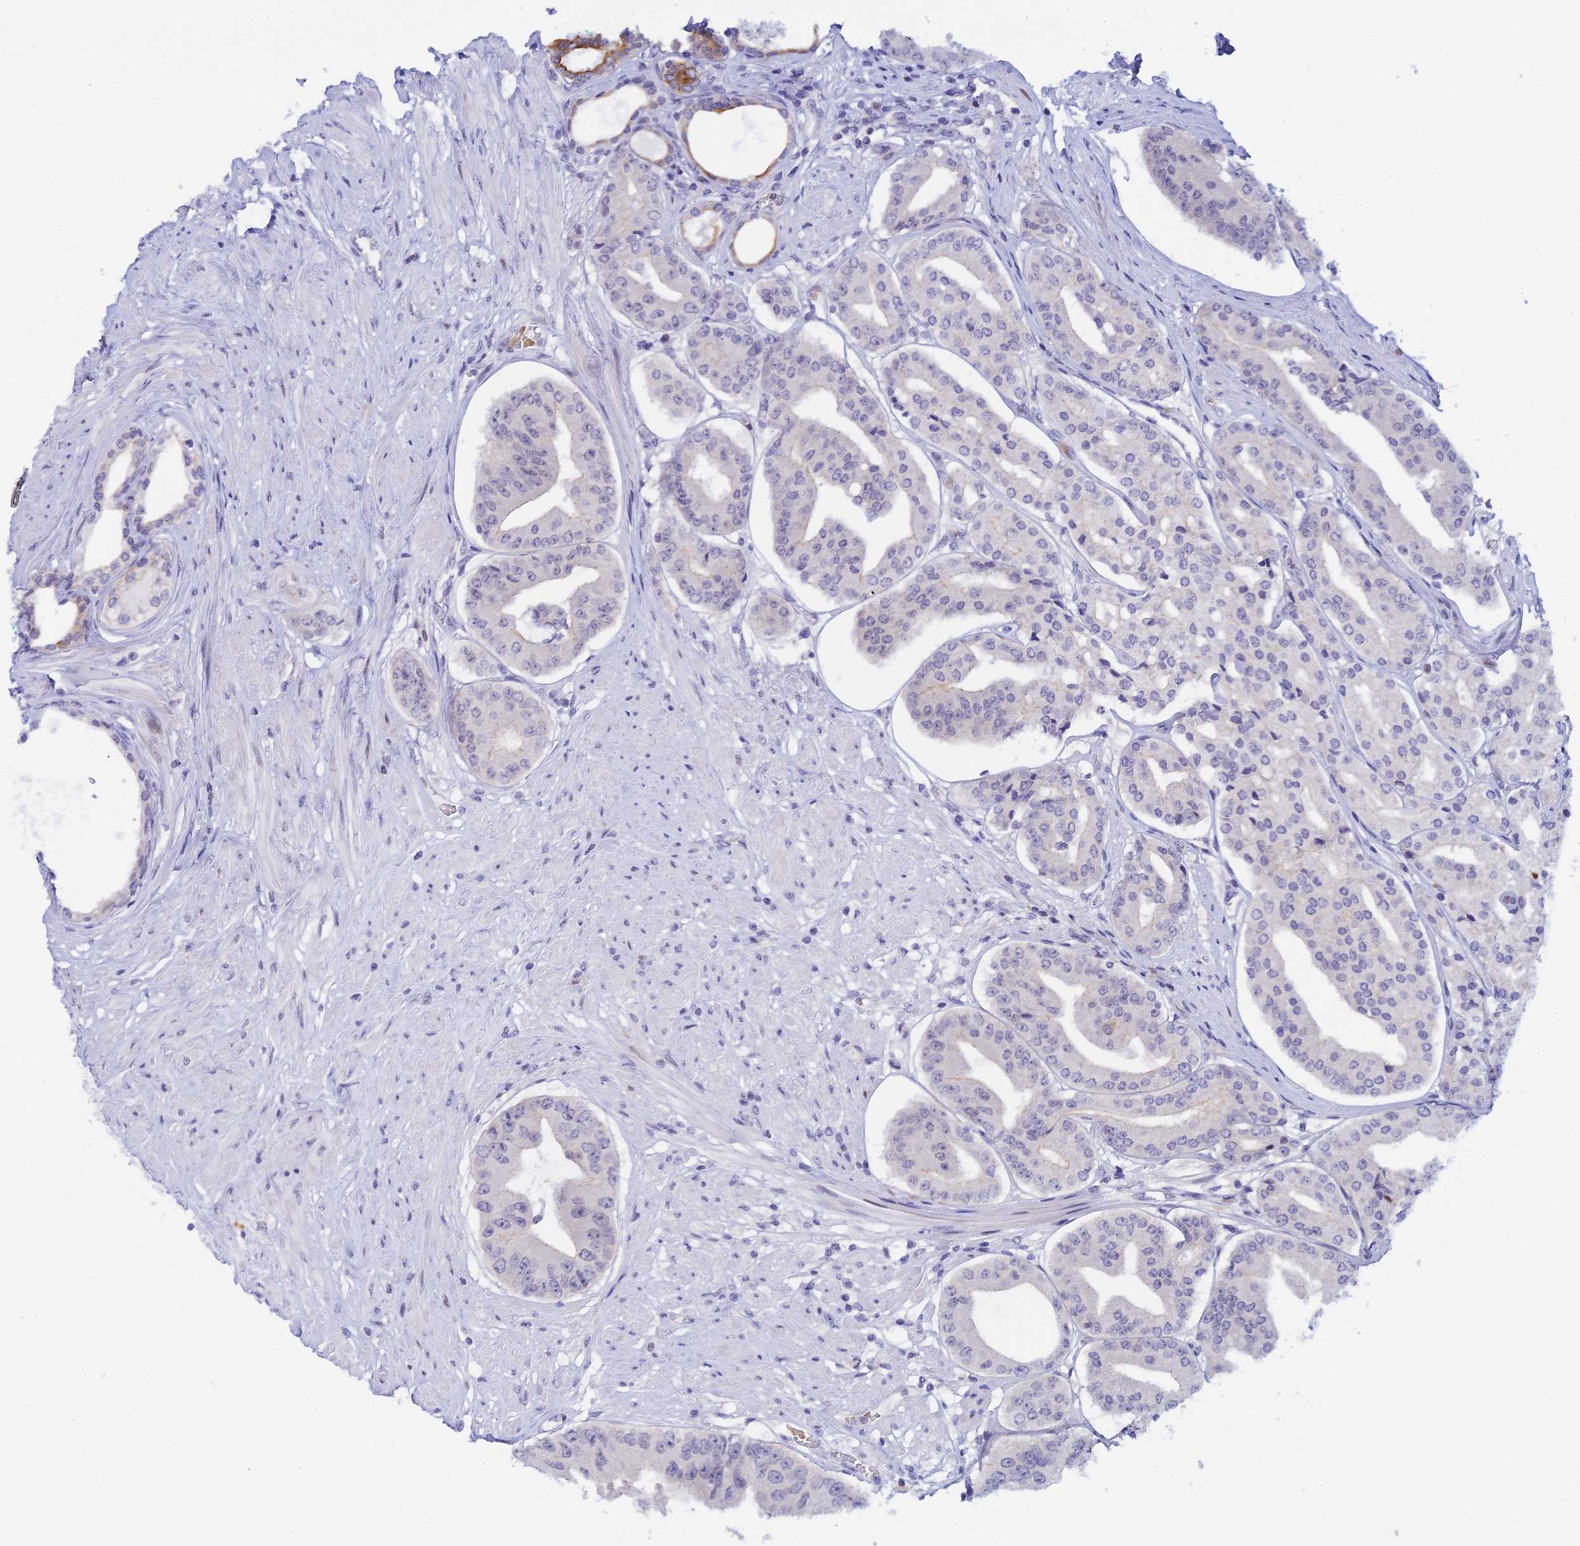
{"staining": {"intensity": "negative", "quantity": "none", "location": "none"}, "tissue": "prostate cancer", "cell_type": "Tumor cells", "image_type": "cancer", "snomed": [{"axis": "morphology", "description": "Adenocarcinoma, High grade"}, {"axis": "topography", "description": "Prostate"}], "caption": "Tumor cells are negative for brown protein staining in prostate adenocarcinoma (high-grade). (DAB immunohistochemistry (IHC) with hematoxylin counter stain).", "gene": "RASGEF1B", "patient": {"sex": "male", "age": 63}}